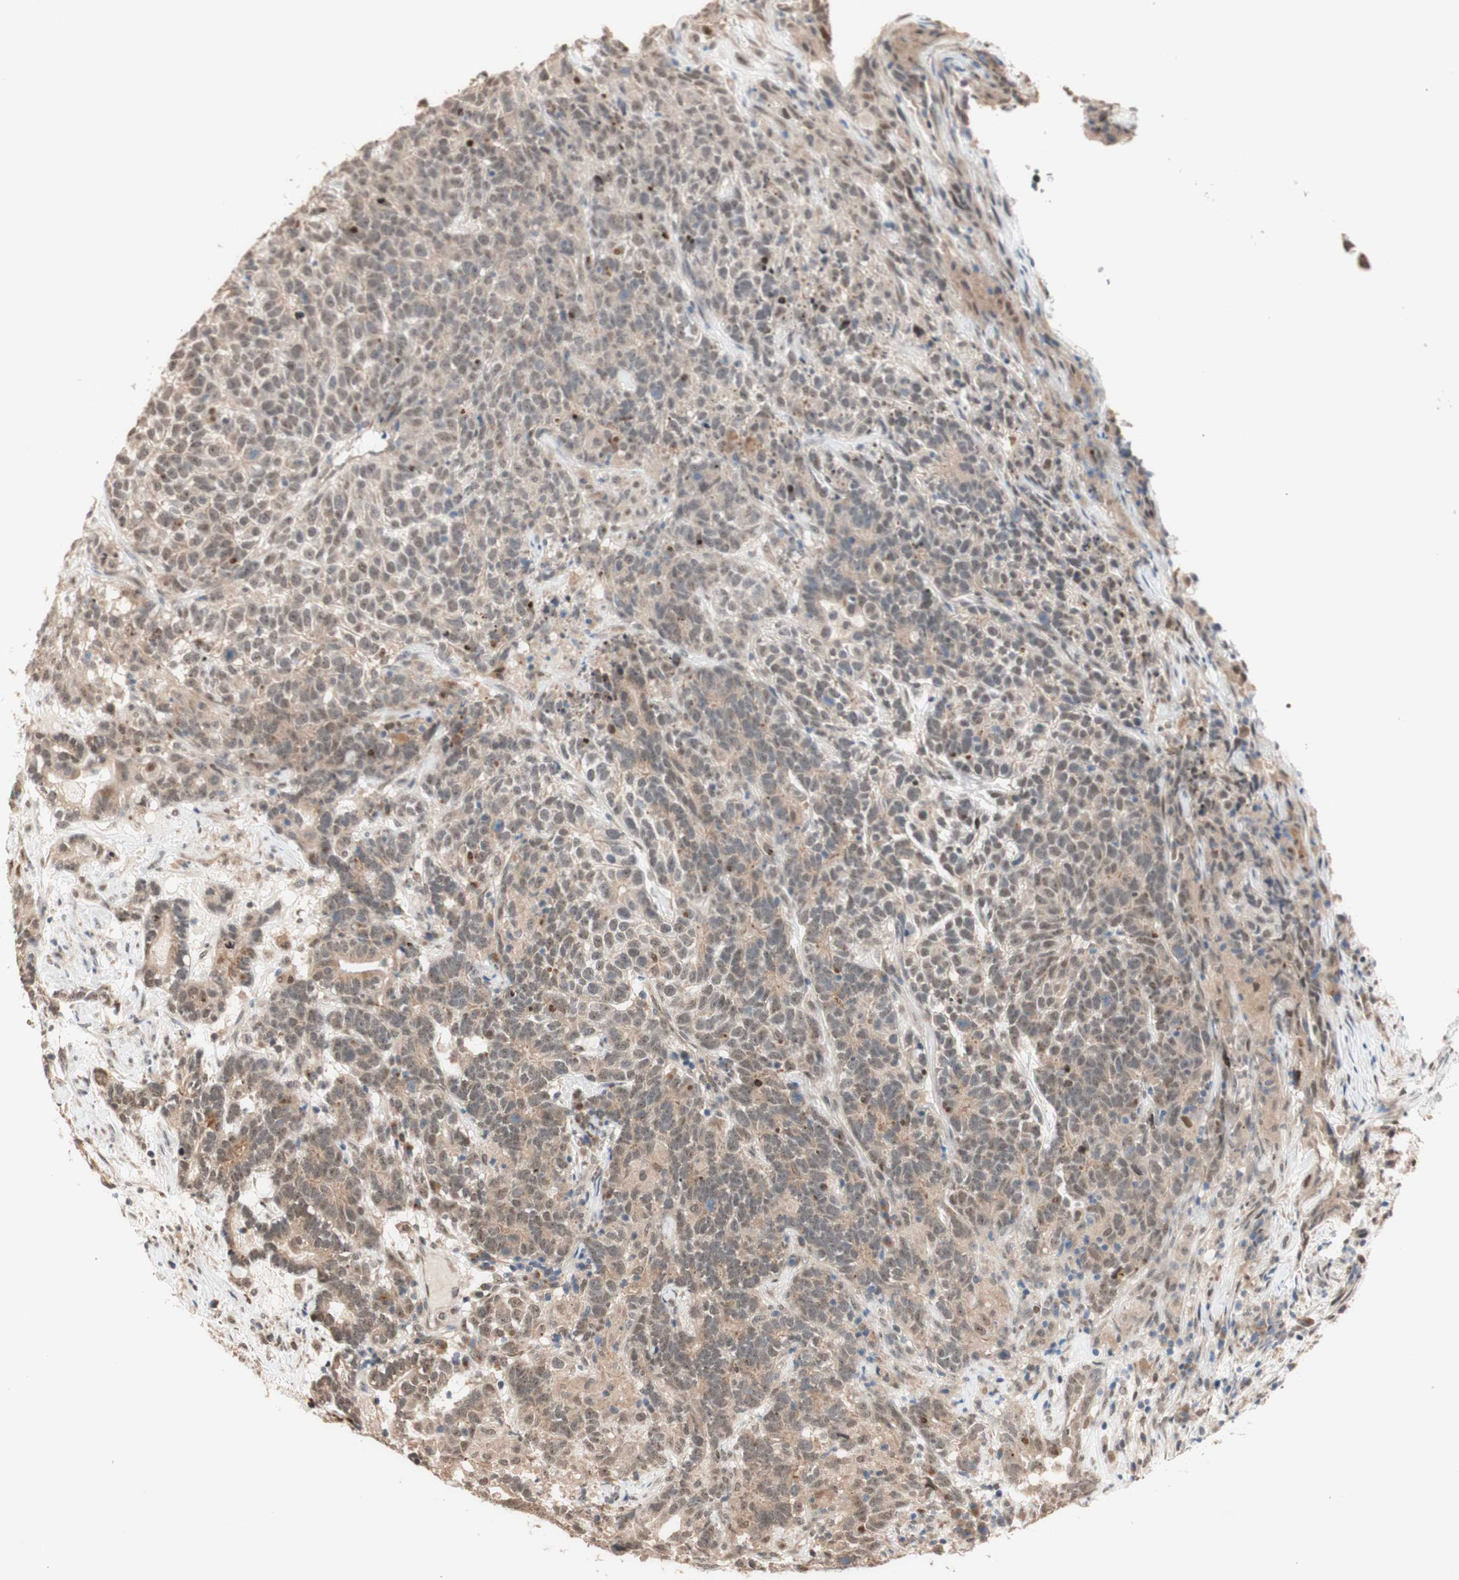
{"staining": {"intensity": "weak", "quantity": "<25%", "location": "cytoplasmic/membranous"}, "tissue": "testis cancer", "cell_type": "Tumor cells", "image_type": "cancer", "snomed": [{"axis": "morphology", "description": "Carcinoma, Embryonal, NOS"}, {"axis": "topography", "description": "Testis"}], "caption": "DAB (3,3'-diaminobenzidine) immunohistochemical staining of human testis cancer (embryonal carcinoma) displays no significant staining in tumor cells.", "gene": "CCNC", "patient": {"sex": "male", "age": 26}}